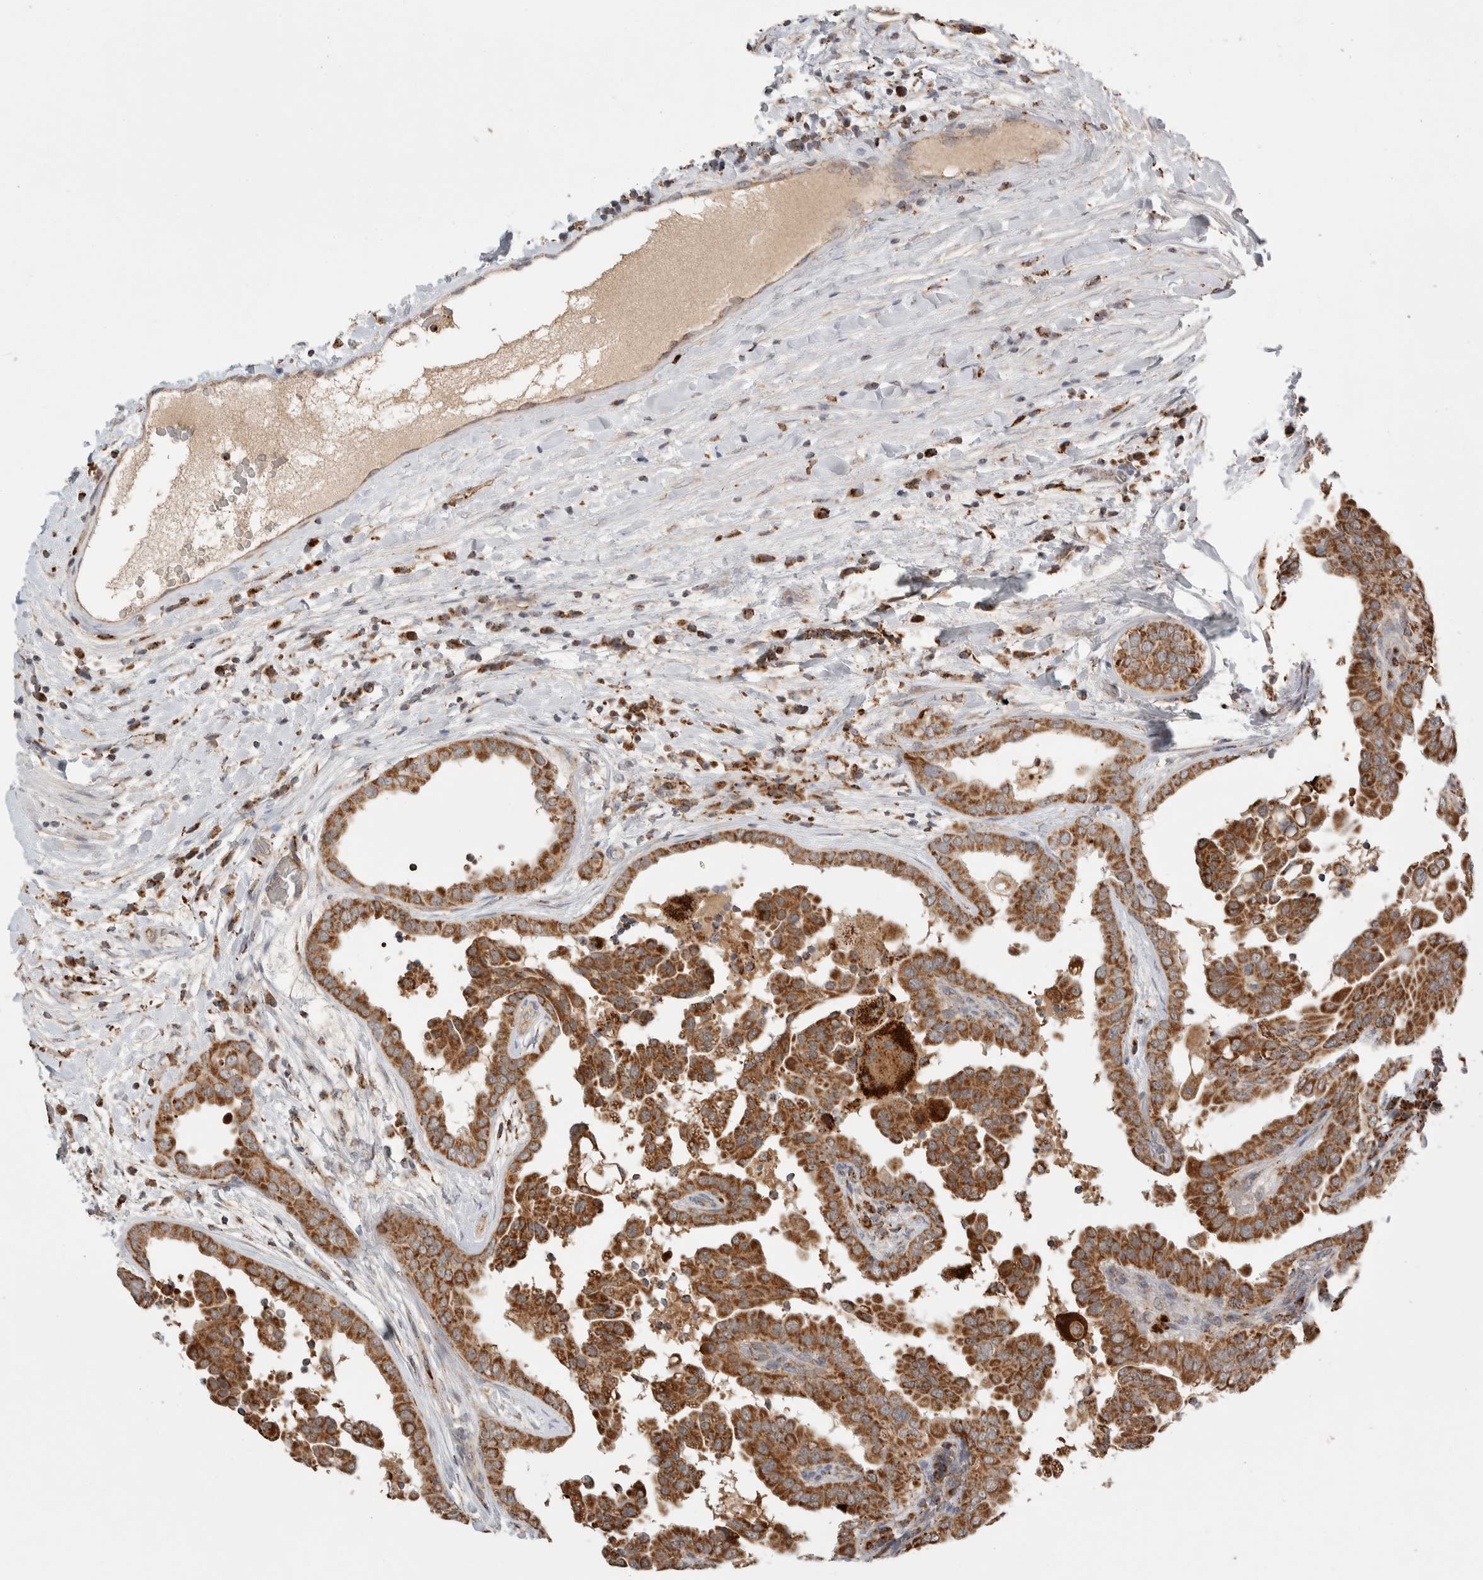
{"staining": {"intensity": "strong", "quantity": ">75%", "location": "cytoplasmic/membranous"}, "tissue": "thyroid cancer", "cell_type": "Tumor cells", "image_type": "cancer", "snomed": [{"axis": "morphology", "description": "Papillary adenocarcinoma, NOS"}, {"axis": "topography", "description": "Thyroid gland"}], "caption": "Protein staining exhibits strong cytoplasmic/membranous staining in about >75% of tumor cells in thyroid papillary adenocarcinoma. (IHC, brightfield microscopy, high magnification).", "gene": "HROB", "patient": {"sex": "male", "age": 33}}